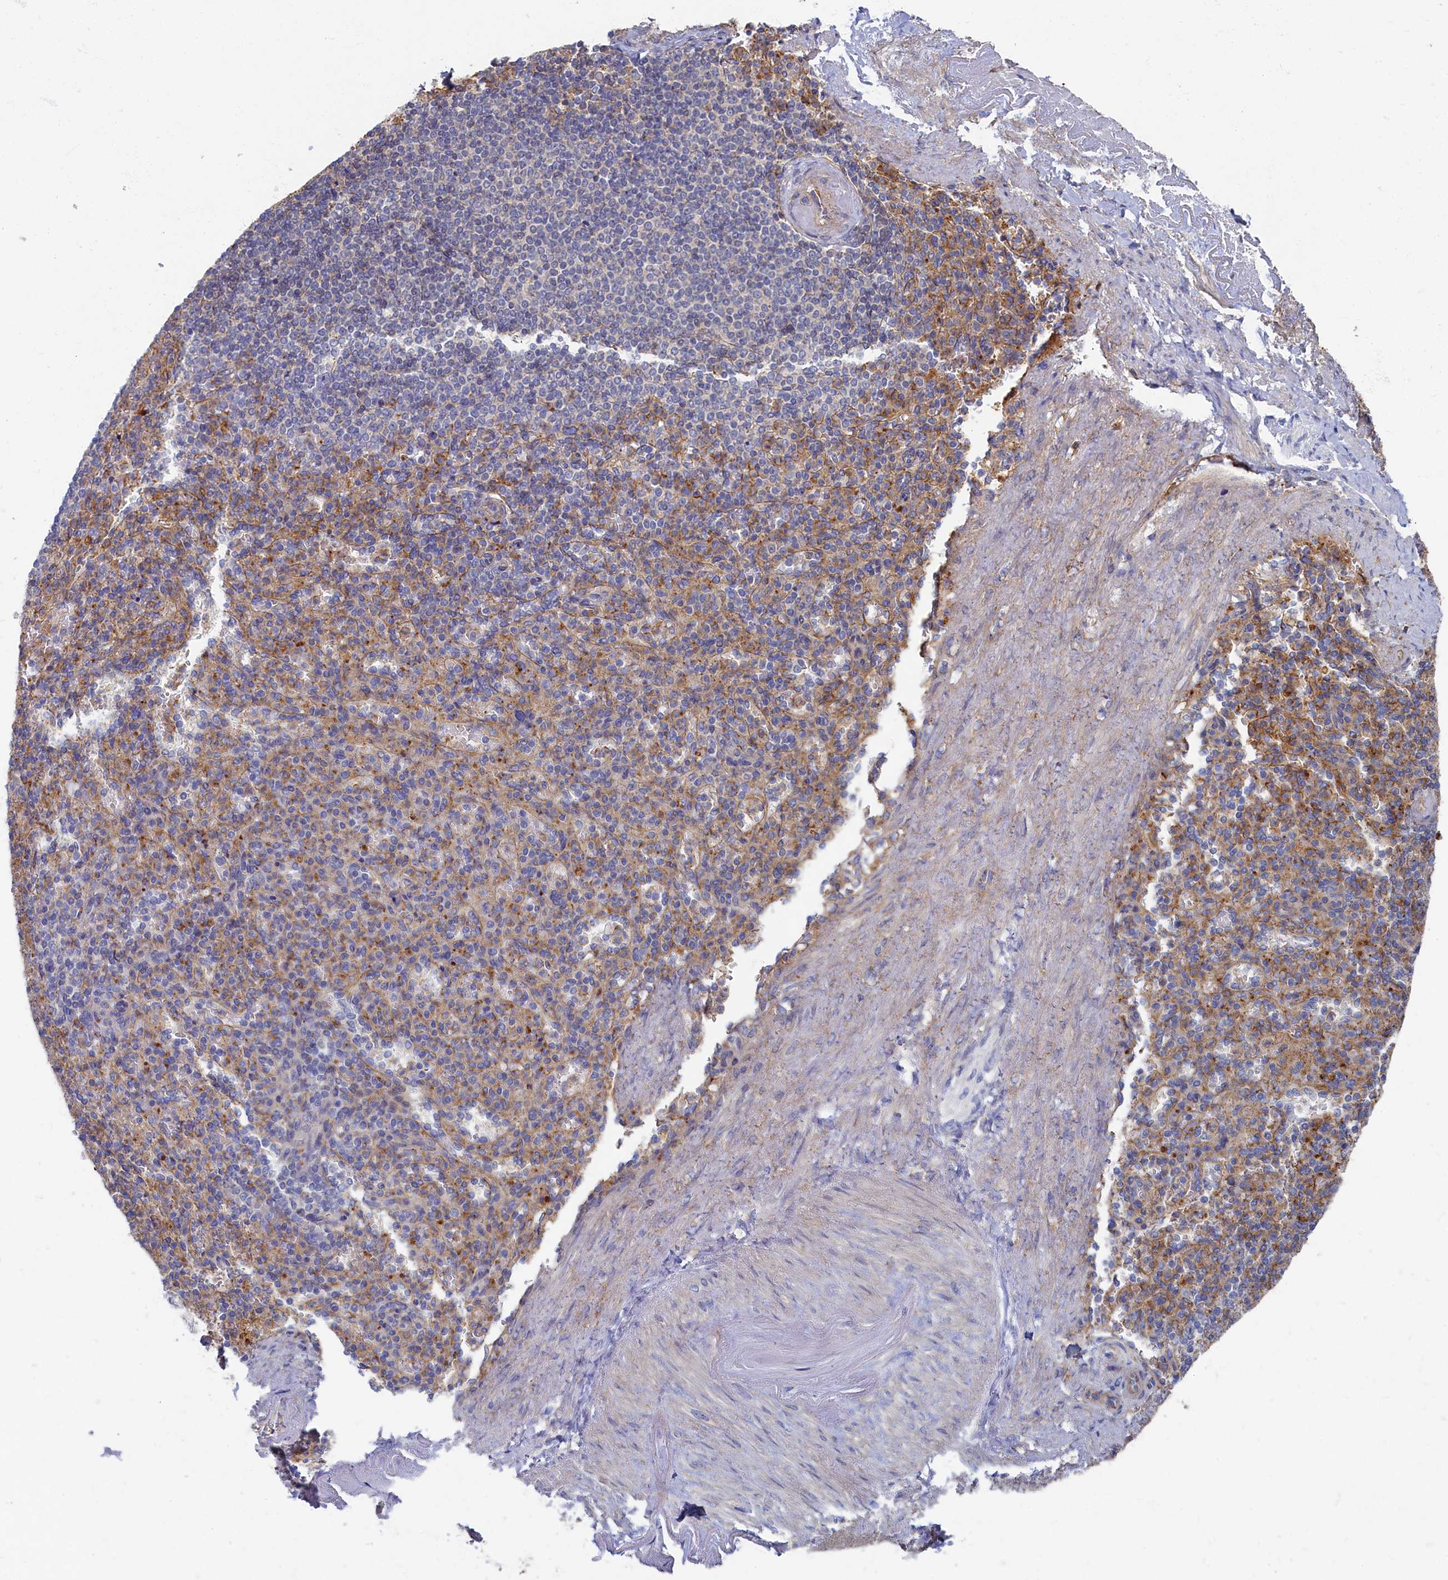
{"staining": {"intensity": "weak", "quantity": "<25%", "location": "cytoplasmic/membranous"}, "tissue": "spleen", "cell_type": "Cells in red pulp", "image_type": "normal", "snomed": [{"axis": "morphology", "description": "Normal tissue, NOS"}, {"axis": "topography", "description": "Spleen"}], "caption": "Unremarkable spleen was stained to show a protein in brown. There is no significant expression in cells in red pulp. (IHC, brightfield microscopy, high magnification).", "gene": "PSMG2", "patient": {"sex": "female", "age": 74}}